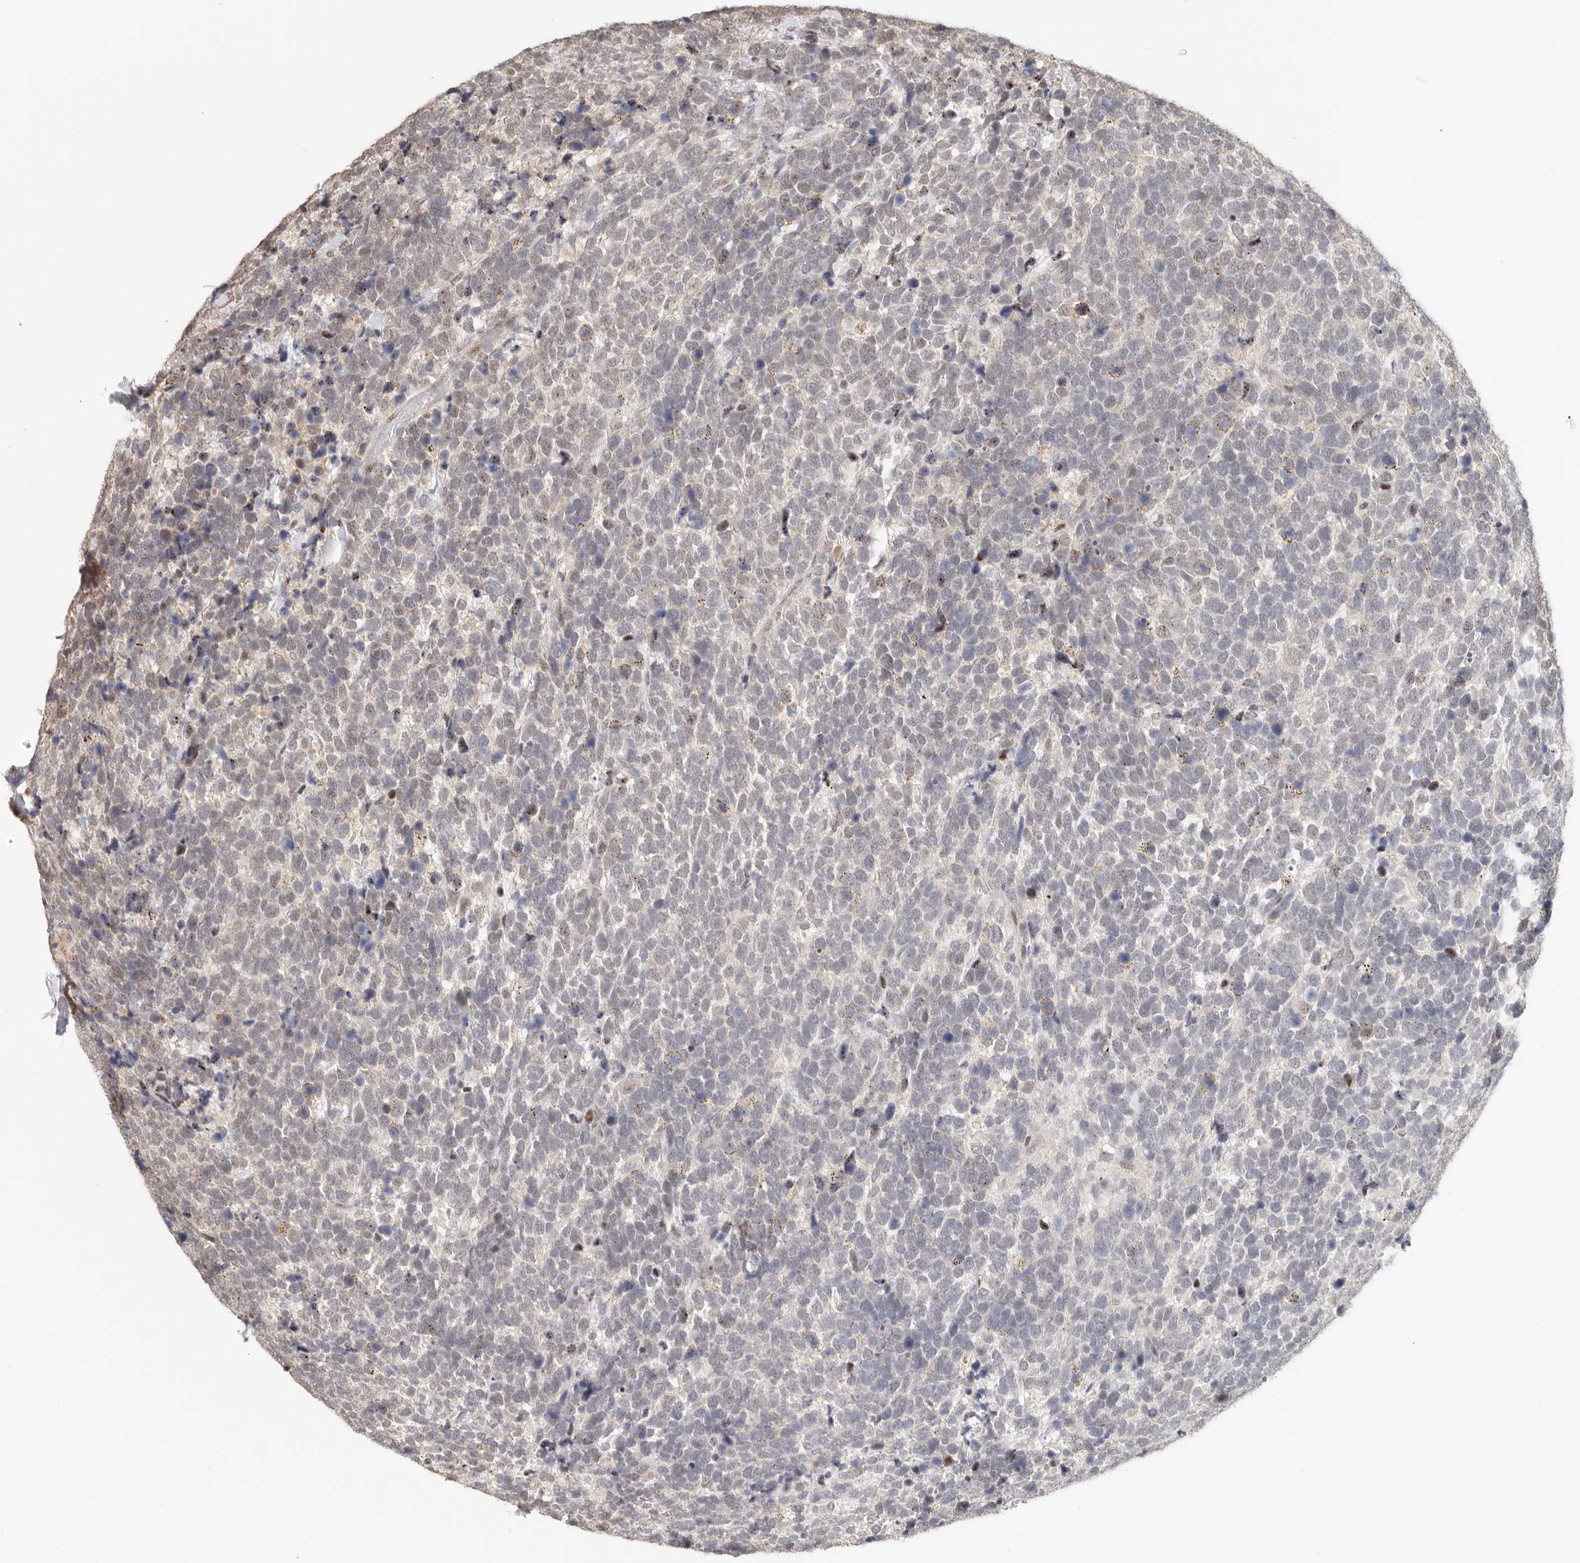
{"staining": {"intensity": "weak", "quantity": "<25%", "location": "nuclear"}, "tissue": "urothelial cancer", "cell_type": "Tumor cells", "image_type": "cancer", "snomed": [{"axis": "morphology", "description": "Urothelial carcinoma, High grade"}, {"axis": "topography", "description": "Urinary bladder"}], "caption": "A photomicrograph of human urothelial carcinoma (high-grade) is negative for staining in tumor cells.", "gene": "GPBP1L1", "patient": {"sex": "female", "age": 82}}